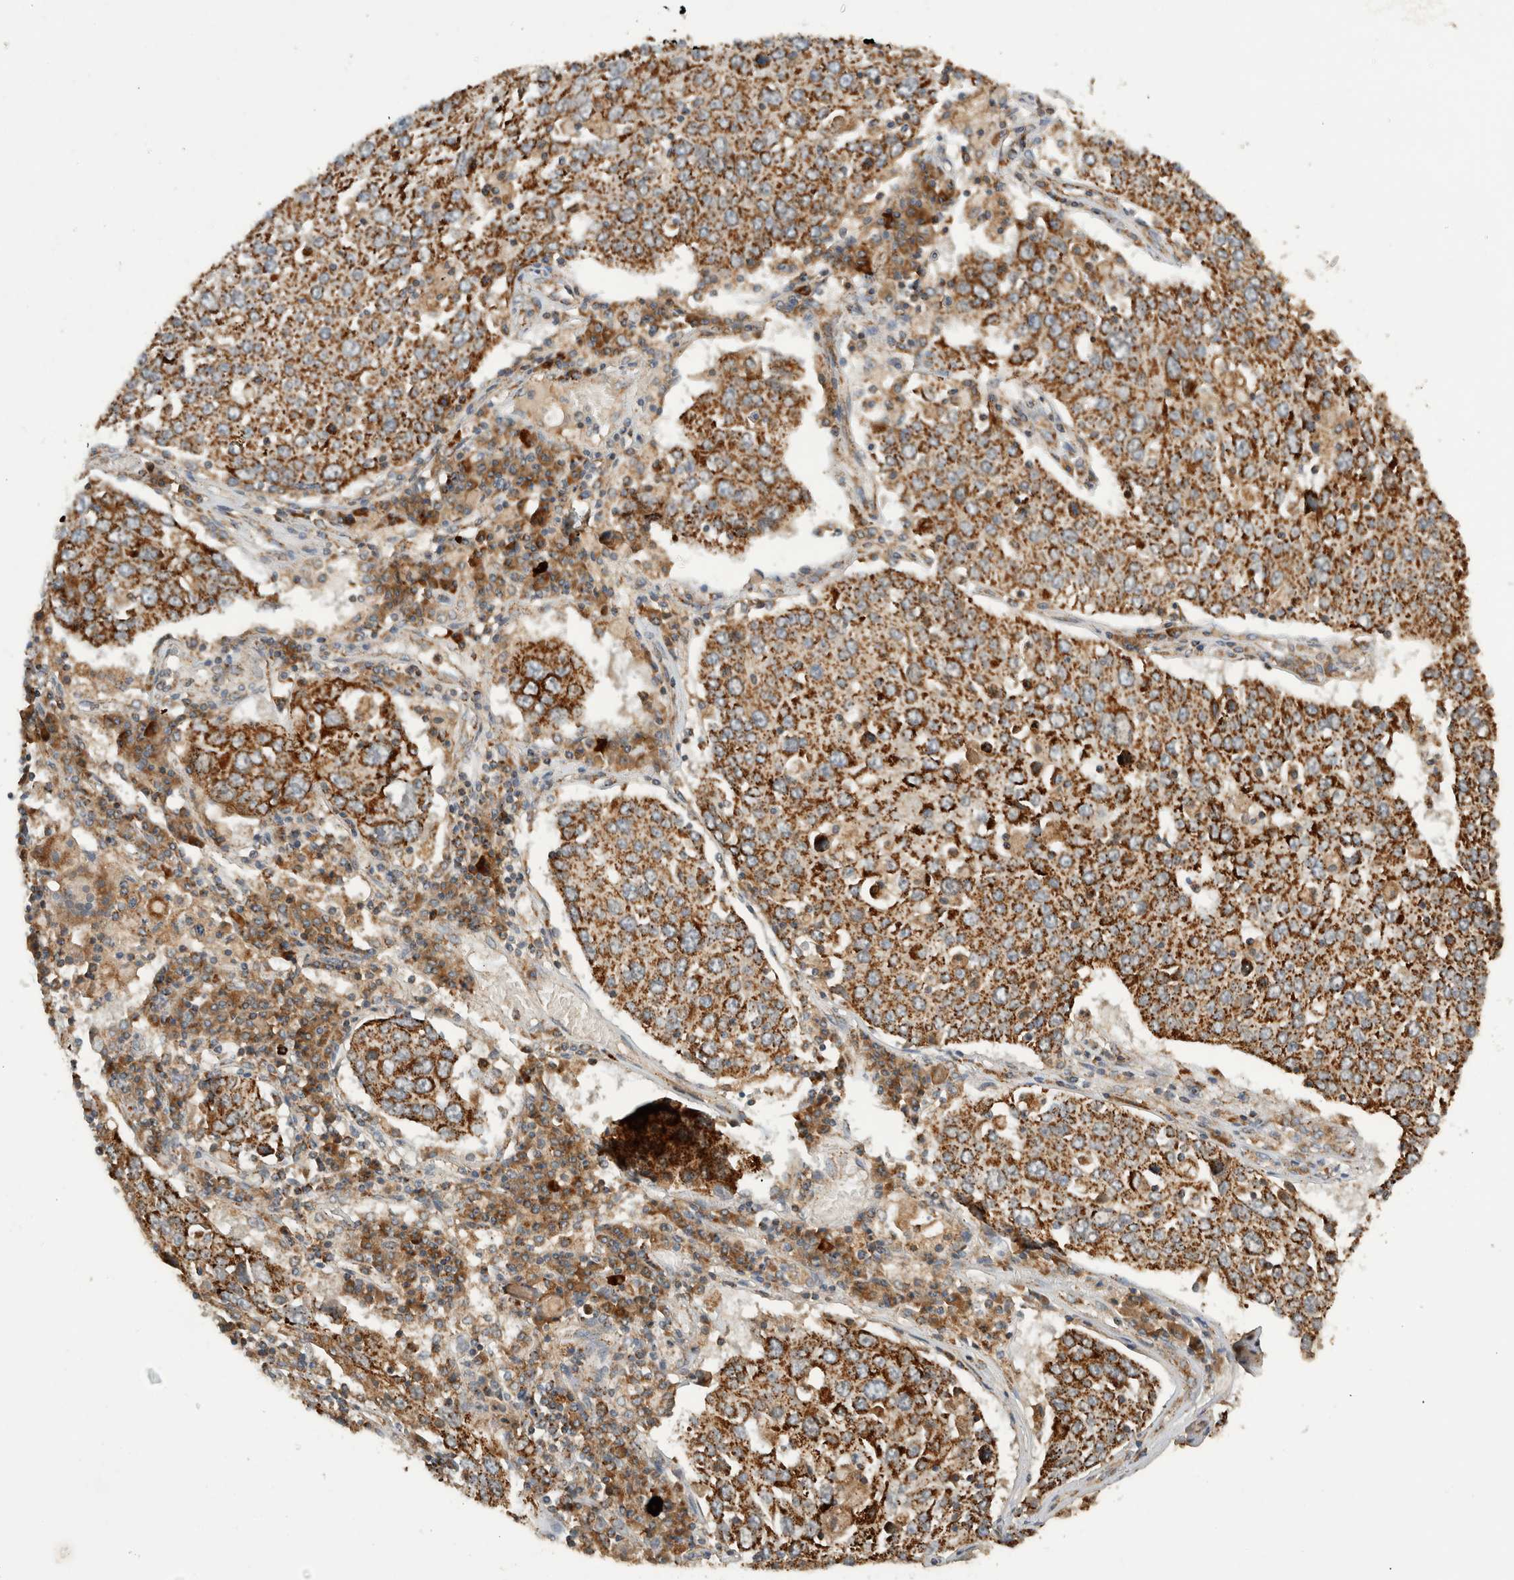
{"staining": {"intensity": "strong", "quantity": ">75%", "location": "cytoplasmic/membranous"}, "tissue": "lung cancer", "cell_type": "Tumor cells", "image_type": "cancer", "snomed": [{"axis": "morphology", "description": "Squamous cell carcinoma, NOS"}, {"axis": "topography", "description": "Lung"}], "caption": "The image displays immunohistochemical staining of lung cancer. There is strong cytoplasmic/membranous staining is identified in approximately >75% of tumor cells.", "gene": "AMPD1", "patient": {"sex": "male", "age": 65}}